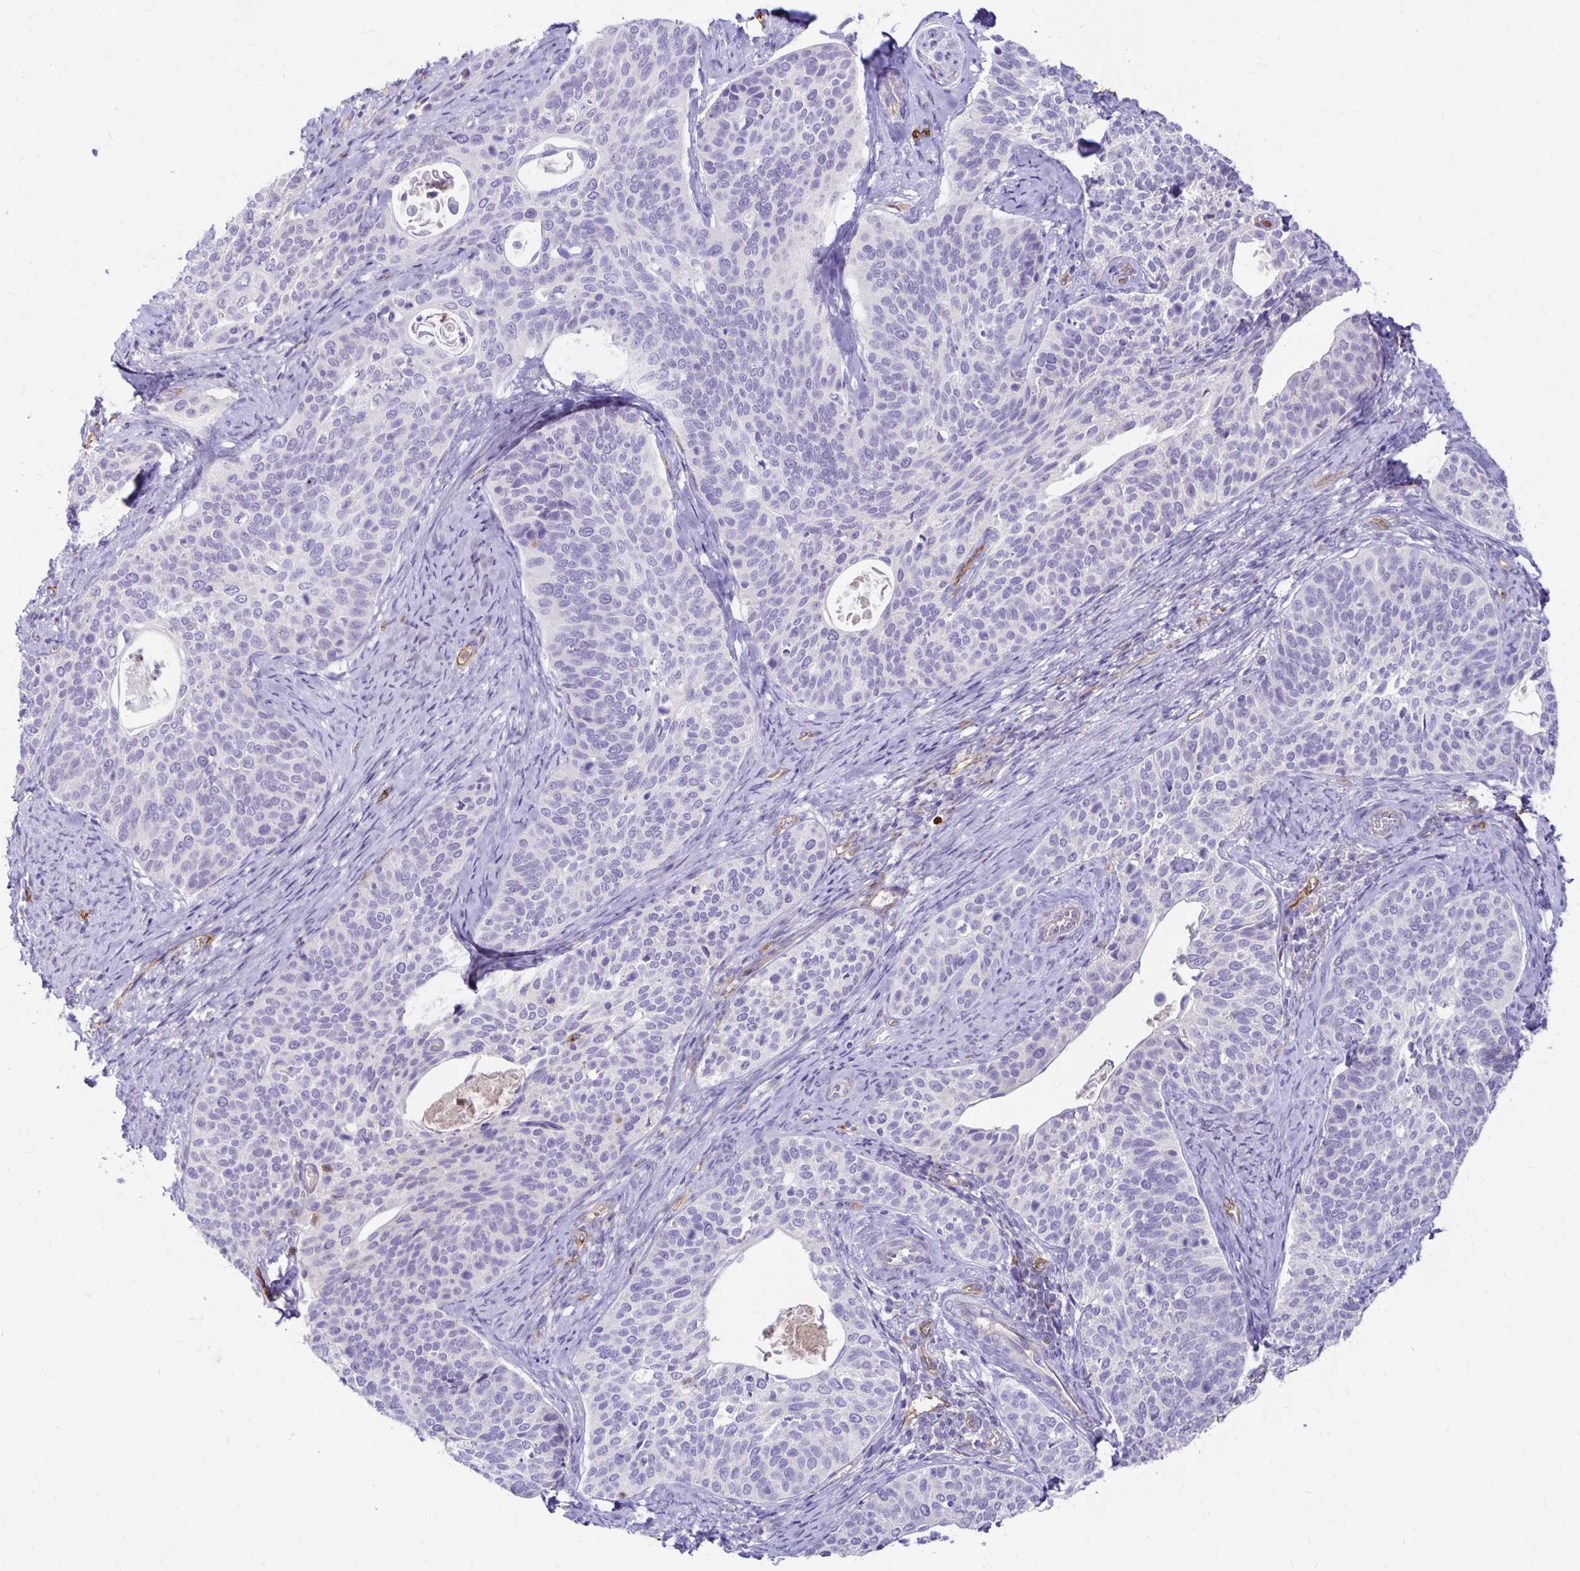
{"staining": {"intensity": "negative", "quantity": "none", "location": "none"}, "tissue": "cervical cancer", "cell_type": "Tumor cells", "image_type": "cancer", "snomed": [{"axis": "morphology", "description": "Squamous cell carcinoma, NOS"}, {"axis": "topography", "description": "Cervix"}], "caption": "Histopathology image shows no significant protein expression in tumor cells of cervical squamous cell carcinoma.", "gene": "TTYH1", "patient": {"sex": "female", "age": 69}}